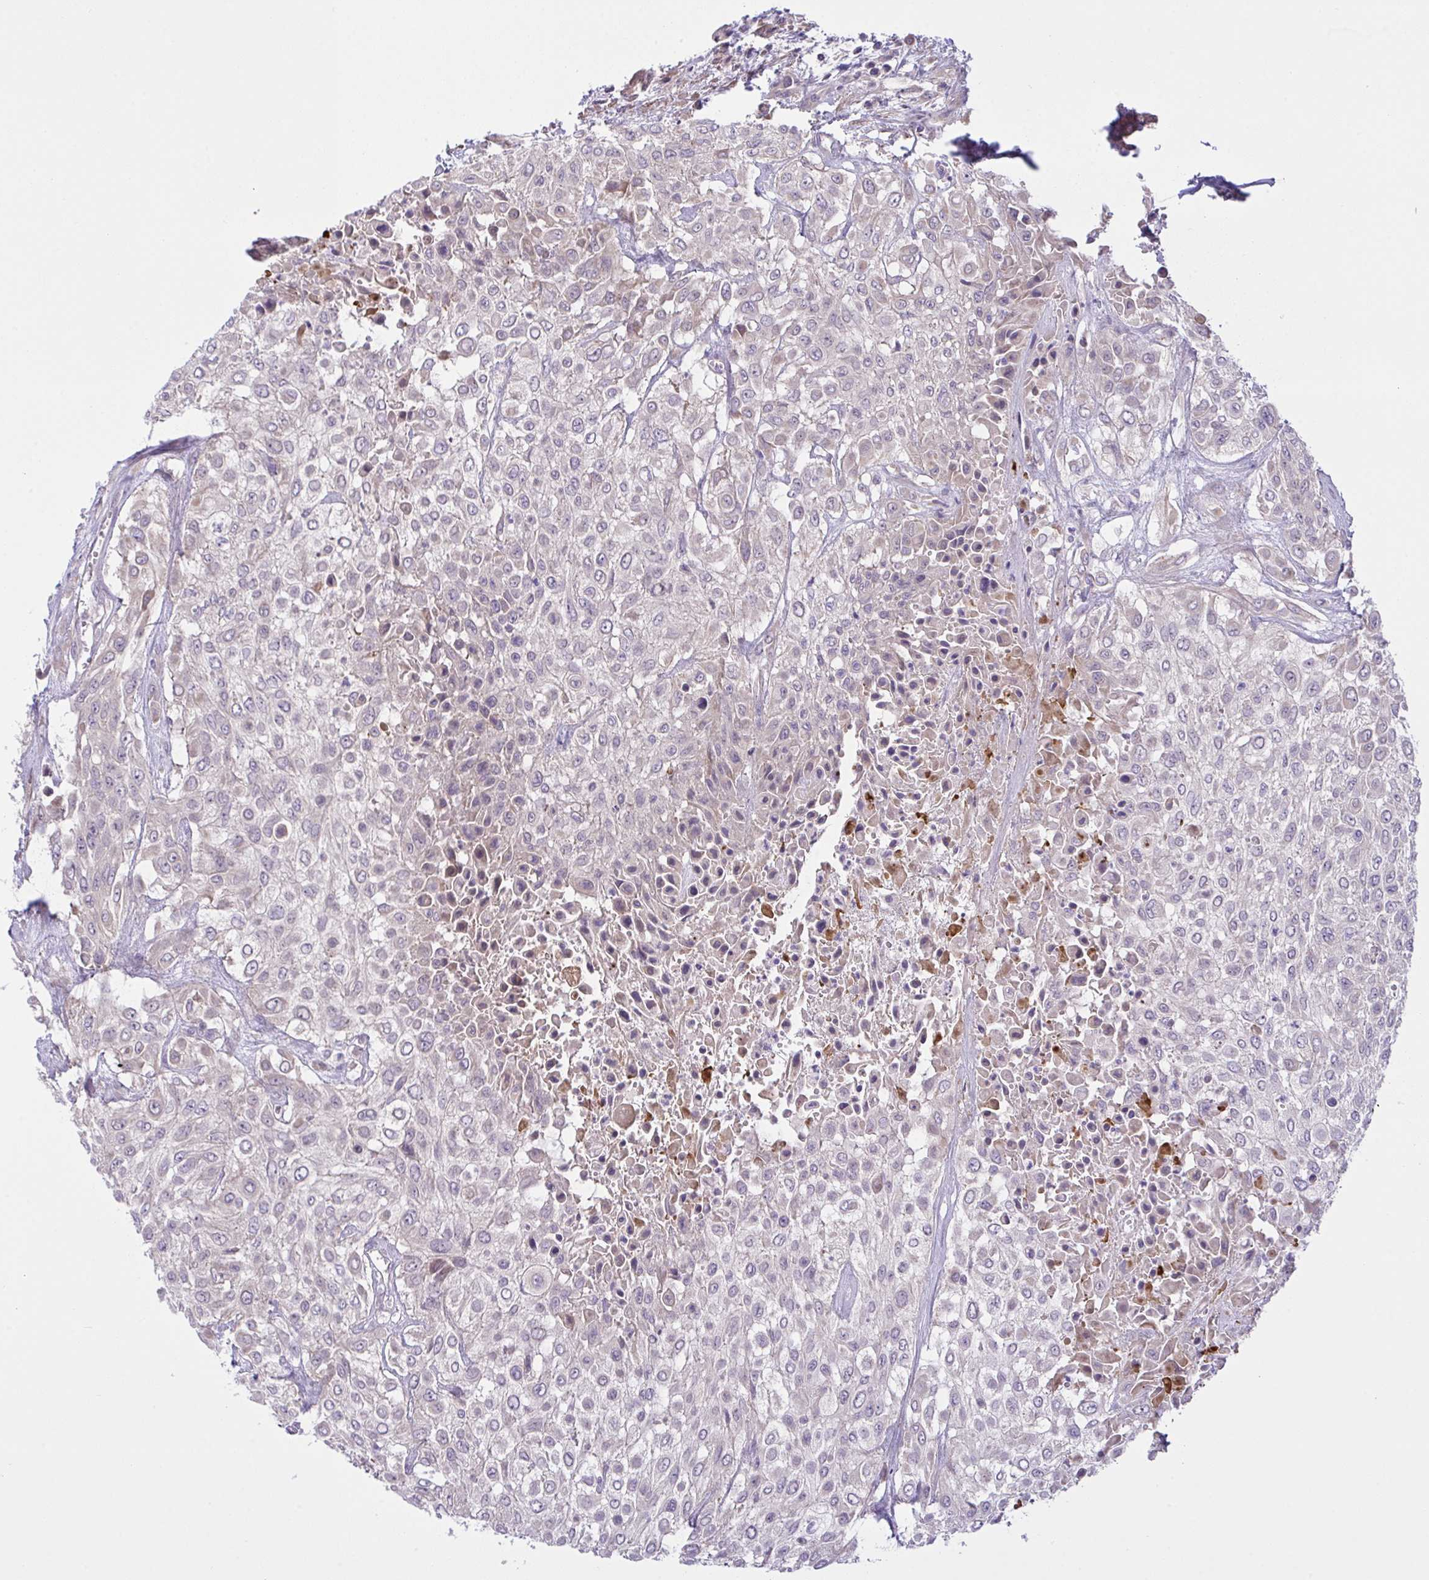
{"staining": {"intensity": "negative", "quantity": "none", "location": "none"}, "tissue": "urothelial cancer", "cell_type": "Tumor cells", "image_type": "cancer", "snomed": [{"axis": "morphology", "description": "Urothelial carcinoma, High grade"}, {"axis": "topography", "description": "Urinary bladder"}], "caption": "Immunohistochemistry of human urothelial carcinoma (high-grade) demonstrates no staining in tumor cells. The staining is performed using DAB (3,3'-diaminobenzidine) brown chromogen with nuclei counter-stained in using hematoxylin.", "gene": "SYNPO2L", "patient": {"sex": "male", "age": 57}}